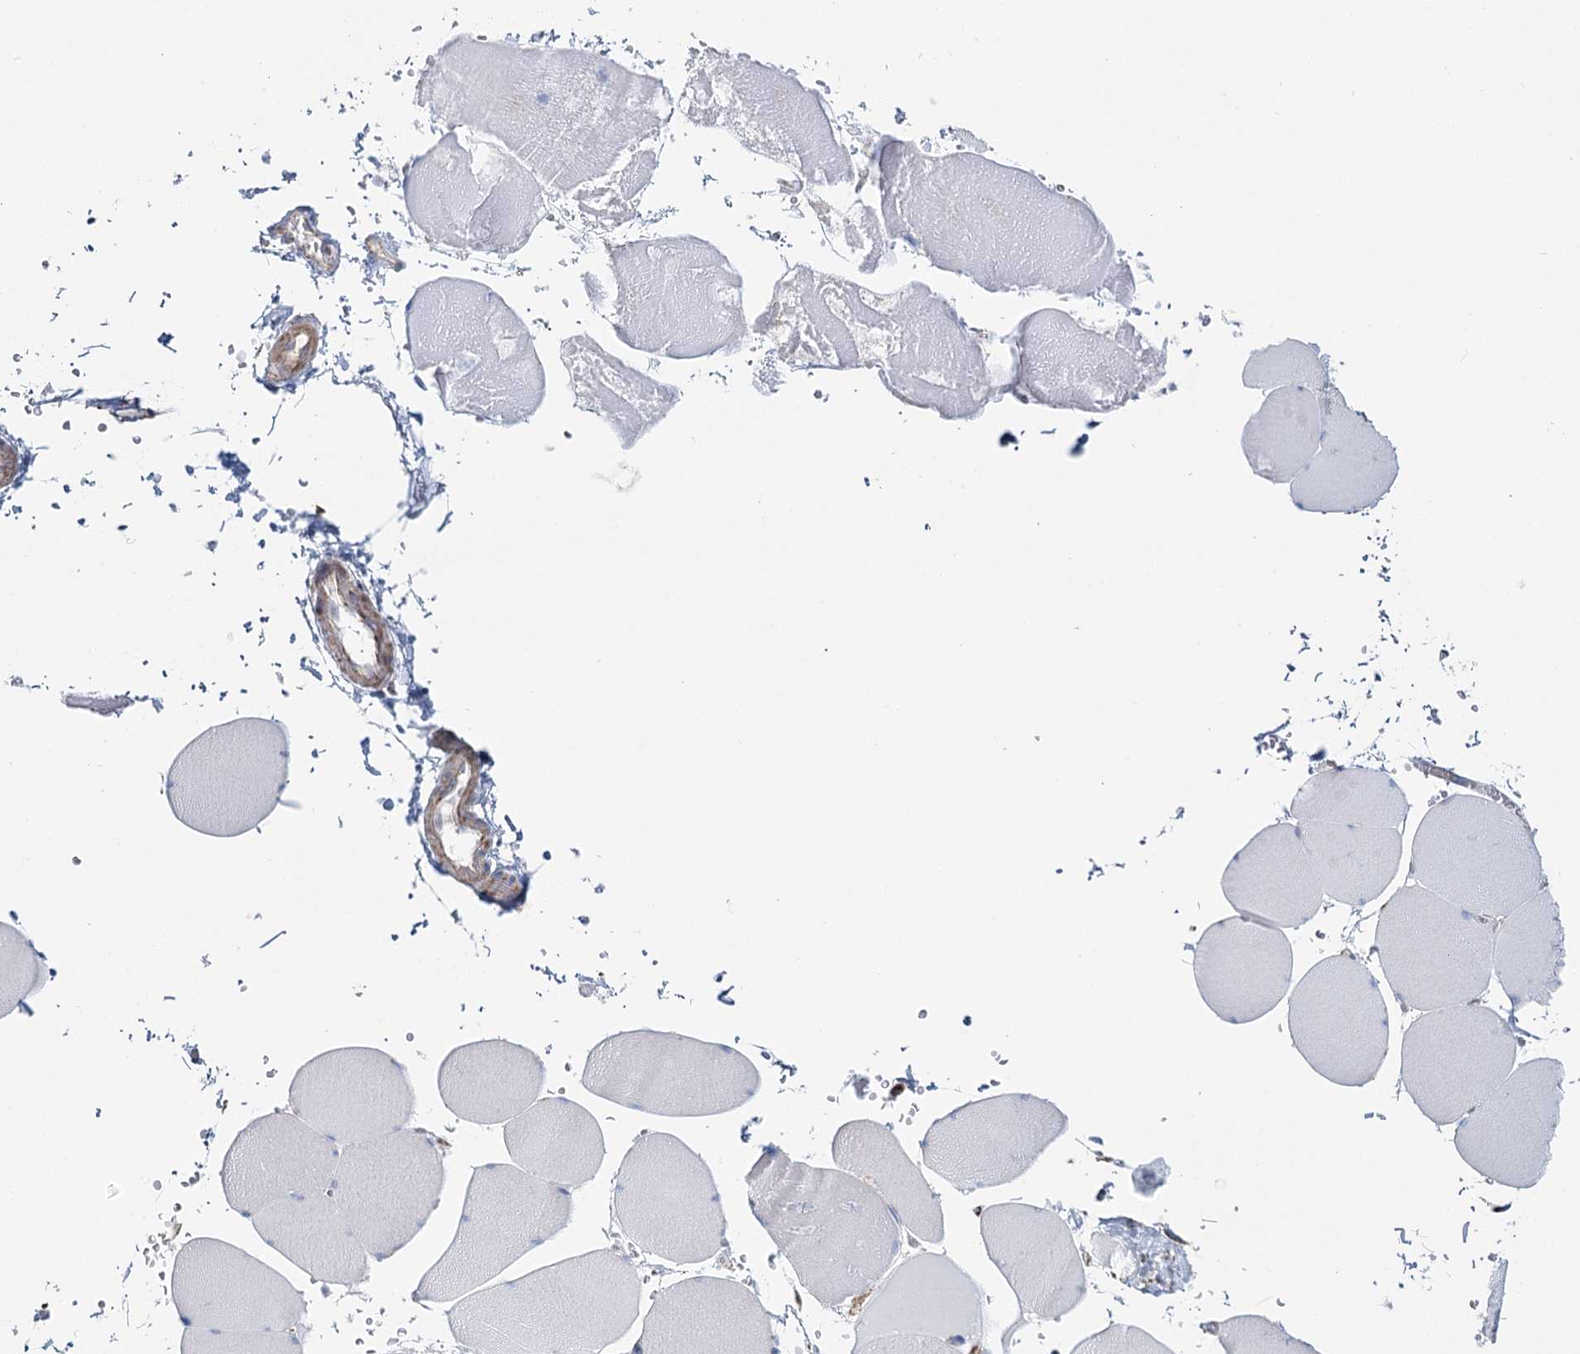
{"staining": {"intensity": "negative", "quantity": "none", "location": "none"}, "tissue": "skeletal muscle", "cell_type": "Myocytes", "image_type": "normal", "snomed": [{"axis": "morphology", "description": "Normal tissue, NOS"}, {"axis": "topography", "description": "Skeletal muscle"}, {"axis": "topography", "description": "Head-Neck"}], "caption": "DAB immunohistochemical staining of benign human skeletal muscle shows no significant positivity in myocytes.", "gene": "MRPL44", "patient": {"sex": "male", "age": 66}}